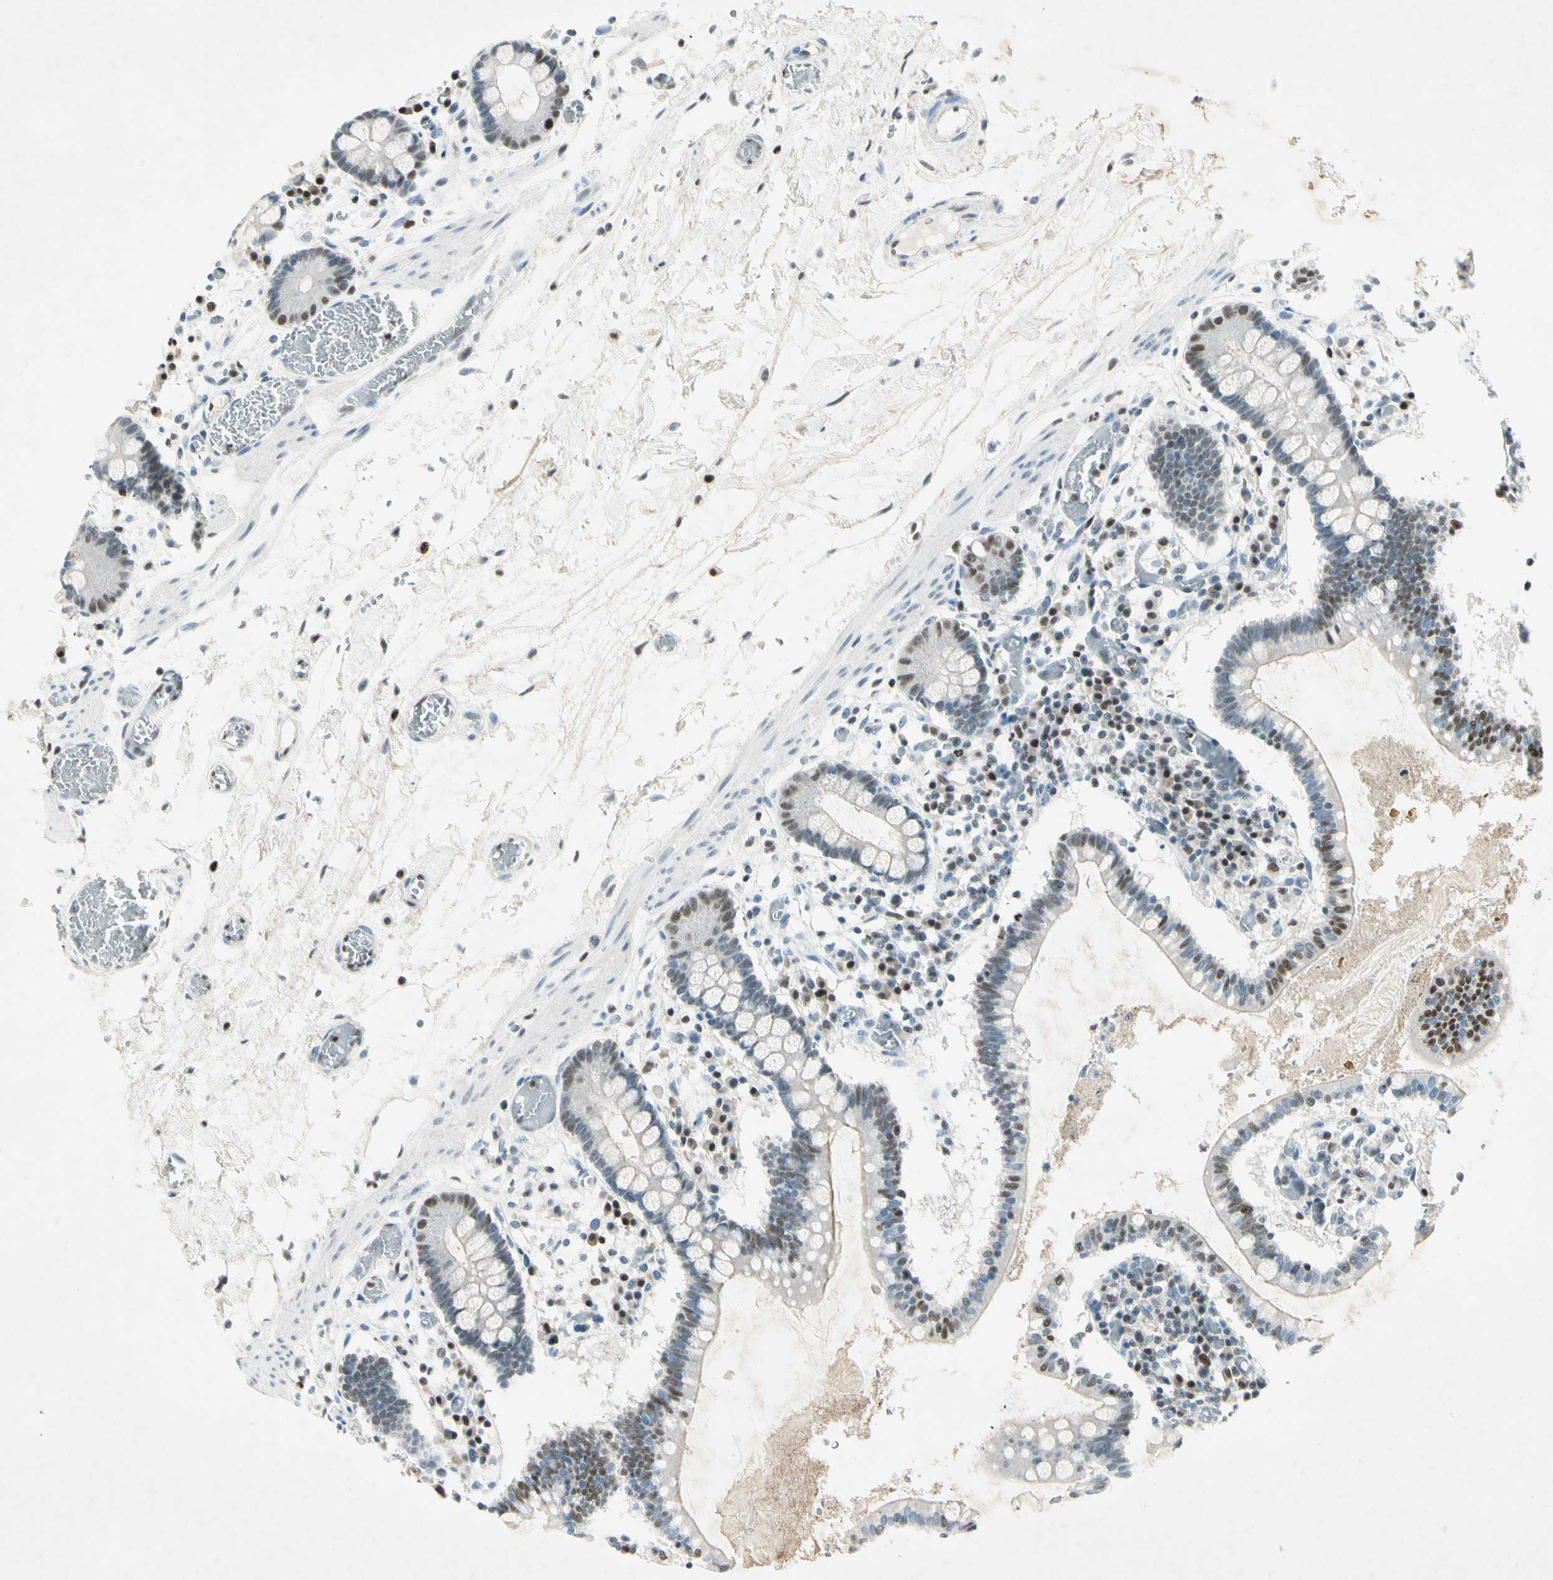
{"staining": {"intensity": "strong", "quantity": ">75%", "location": "nuclear"}, "tissue": "small intestine", "cell_type": "Glandular cells", "image_type": "normal", "snomed": [{"axis": "morphology", "description": "Normal tissue, NOS"}, {"axis": "topography", "description": "Small intestine"}], "caption": "About >75% of glandular cells in unremarkable human small intestine reveal strong nuclear protein positivity as visualized by brown immunohistochemical staining.", "gene": "RNF43", "patient": {"sex": "female", "age": 61}}